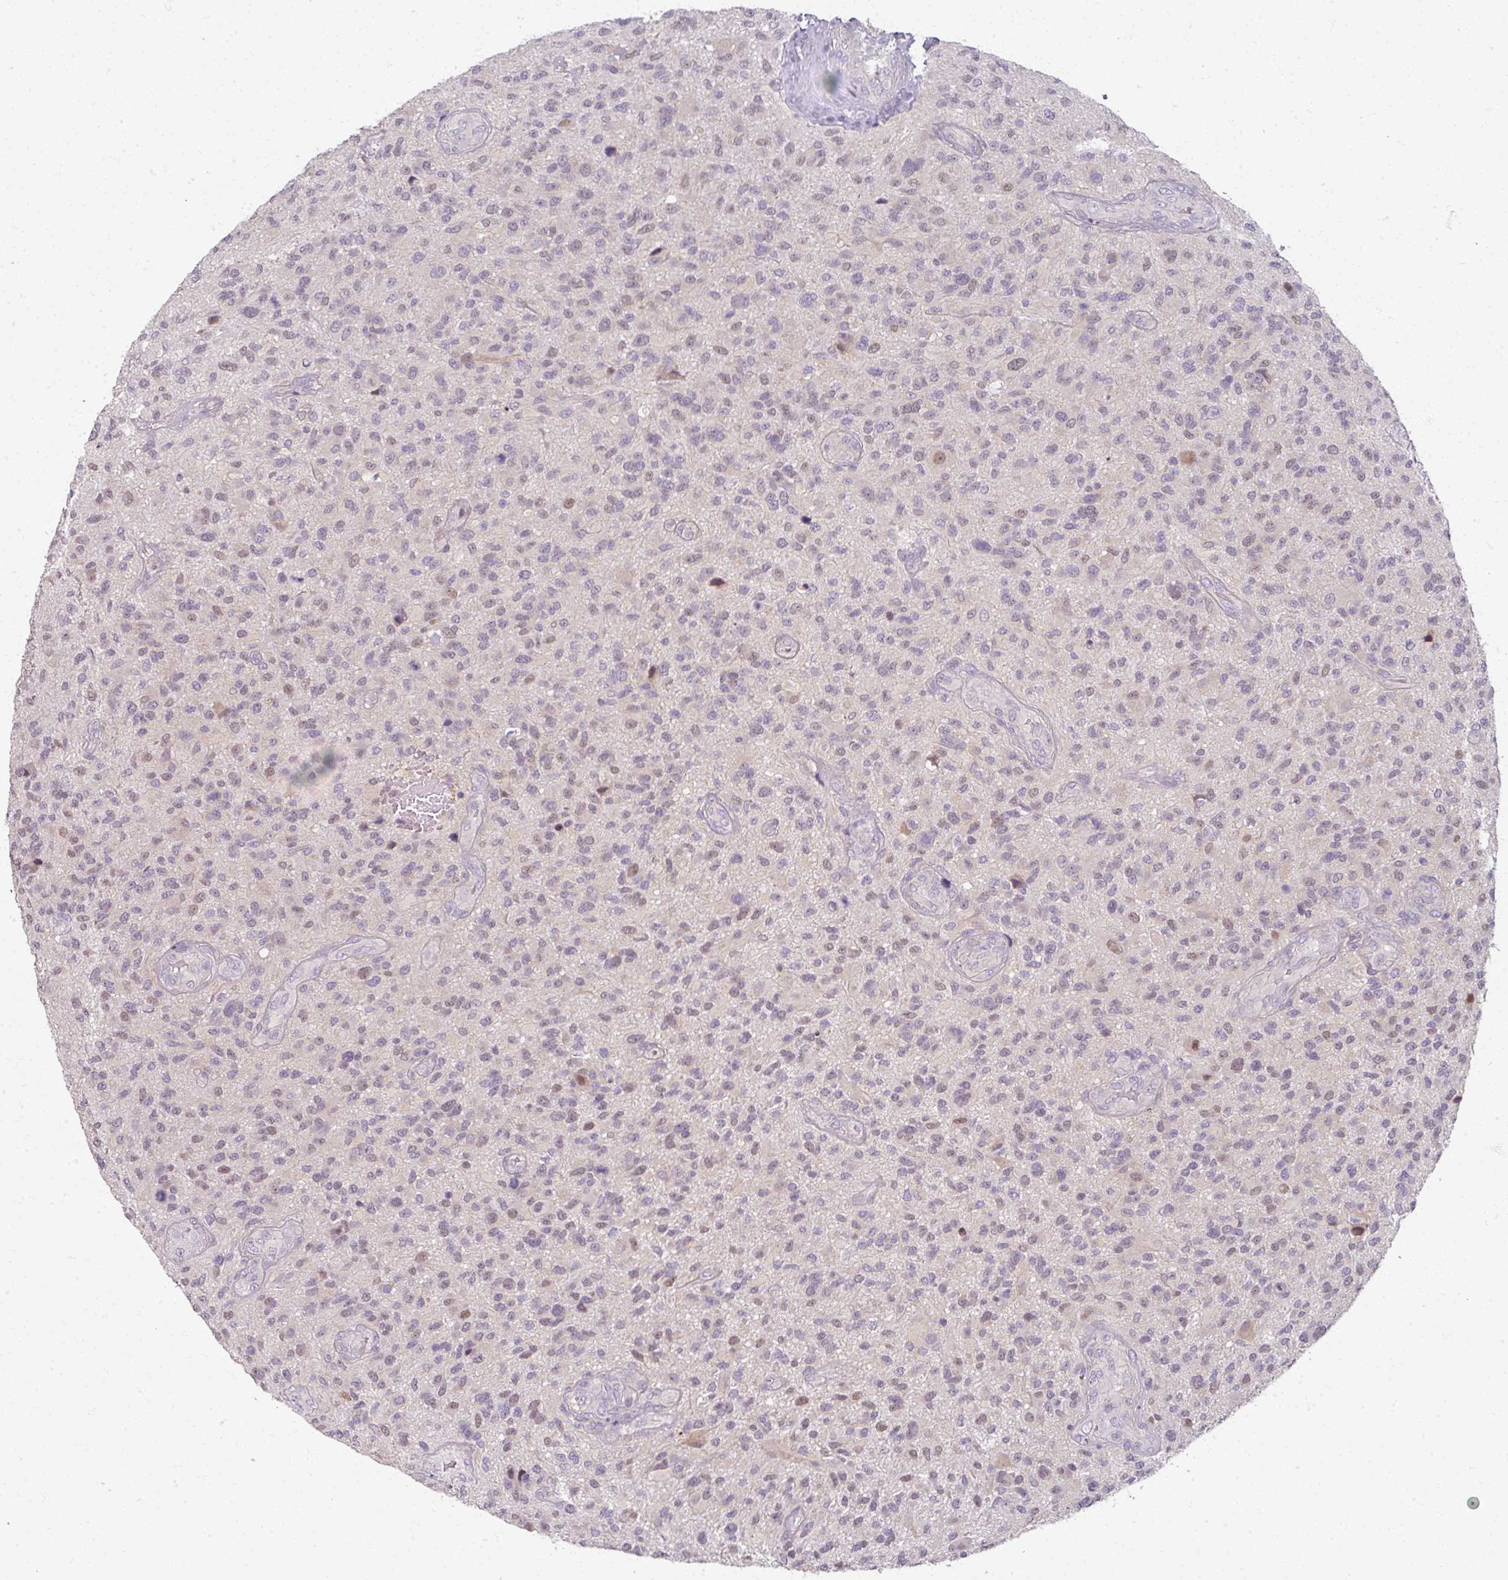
{"staining": {"intensity": "moderate", "quantity": "<25%", "location": "nuclear"}, "tissue": "glioma", "cell_type": "Tumor cells", "image_type": "cancer", "snomed": [{"axis": "morphology", "description": "Glioma, malignant, High grade"}, {"axis": "topography", "description": "Brain"}], "caption": "This is an image of IHC staining of malignant glioma (high-grade), which shows moderate positivity in the nuclear of tumor cells.", "gene": "MYMK", "patient": {"sex": "male", "age": 47}}